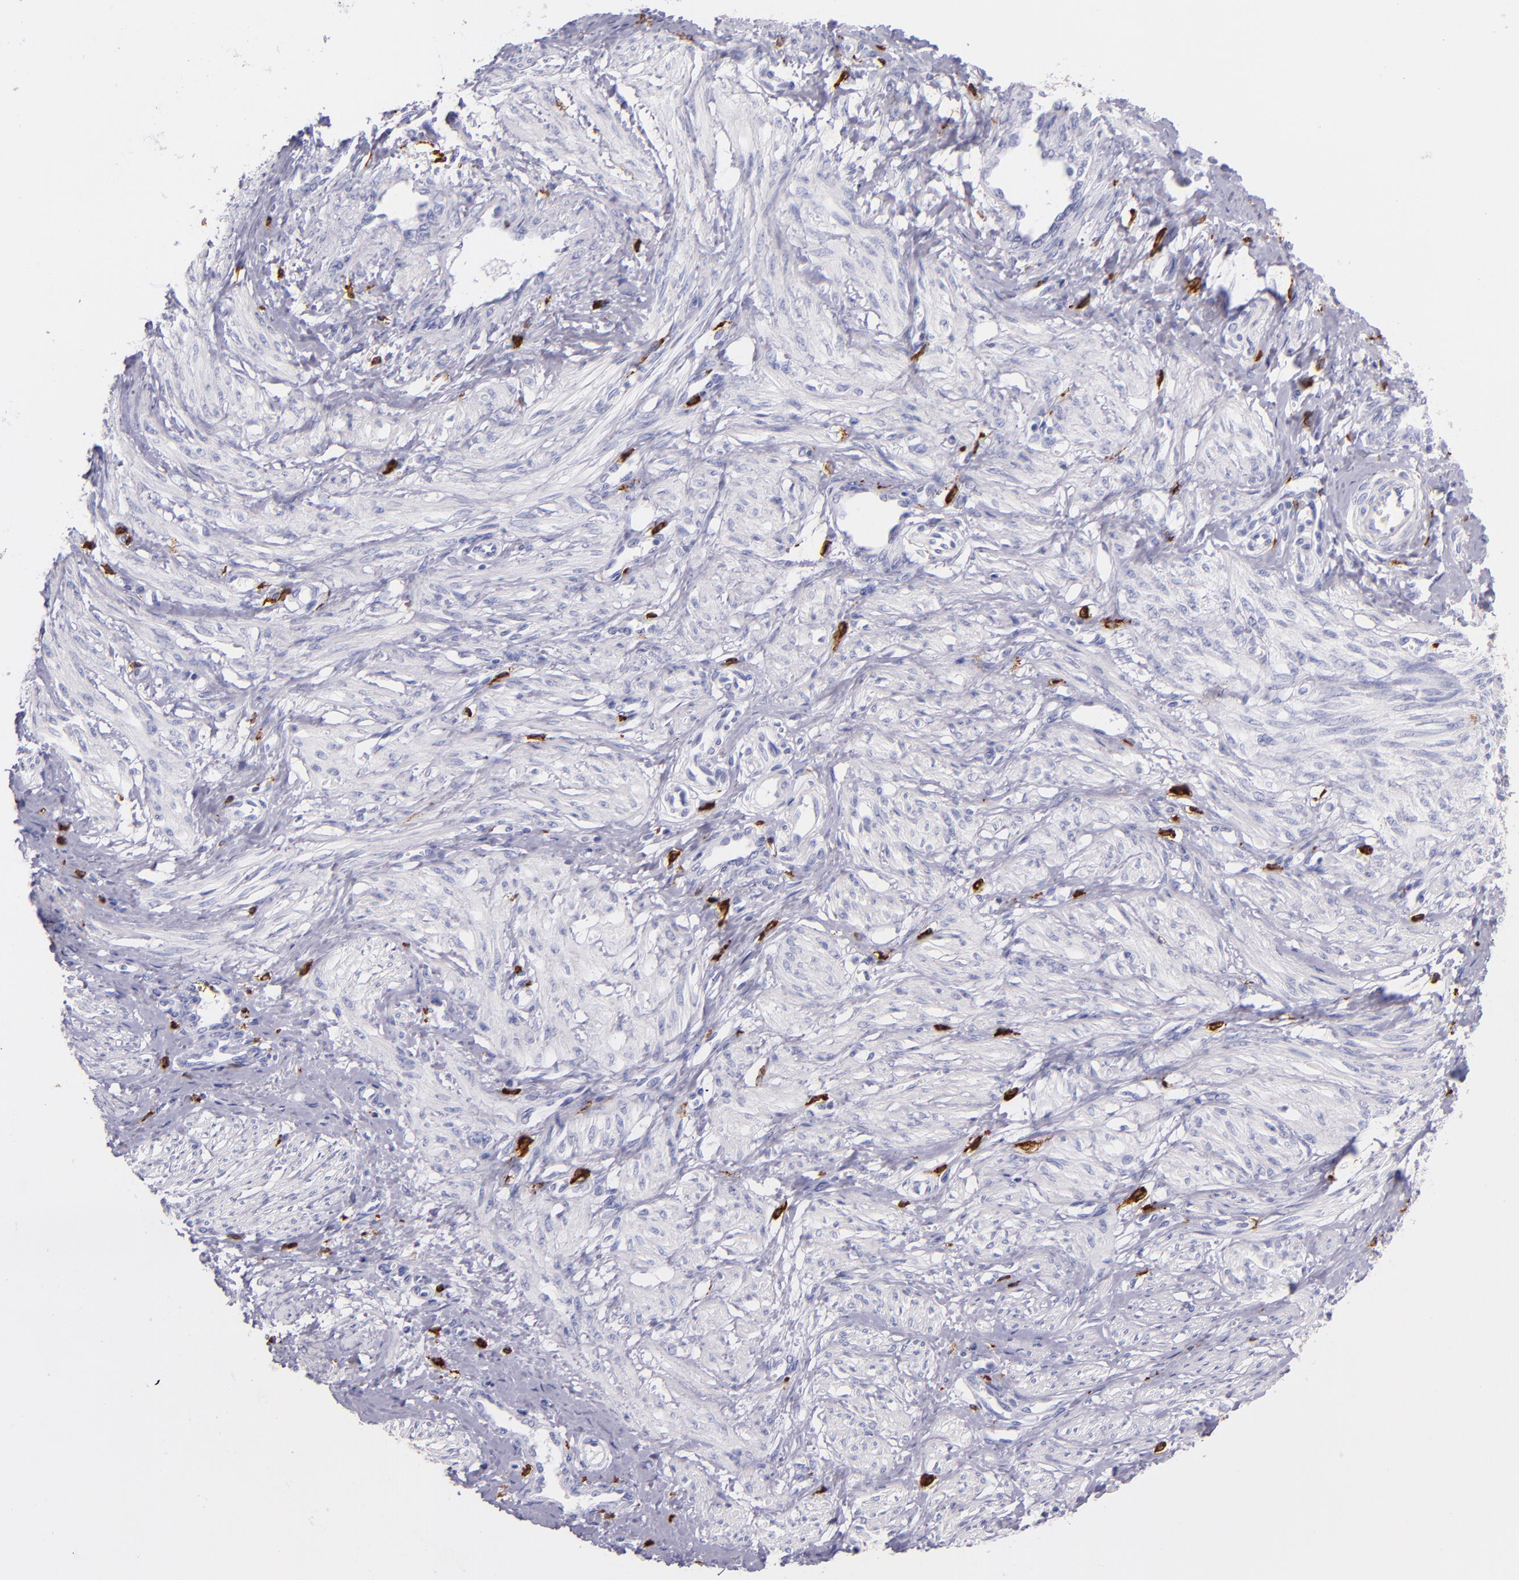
{"staining": {"intensity": "negative", "quantity": "none", "location": "none"}, "tissue": "smooth muscle", "cell_type": "Smooth muscle cells", "image_type": "normal", "snomed": [{"axis": "morphology", "description": "Normal tissue, NOS"}, {"axis": "topography", "description": "Smooth muscle"}, {"axis": "topography", "description": "Uterus"}], "caption": "This is an immunohistochemistry photomicrograph of benign human smooth muscle. There is no positivity in smooth muscle cells.", "gene": "CD163", "patient": {"sex": "female", "age": 39}}